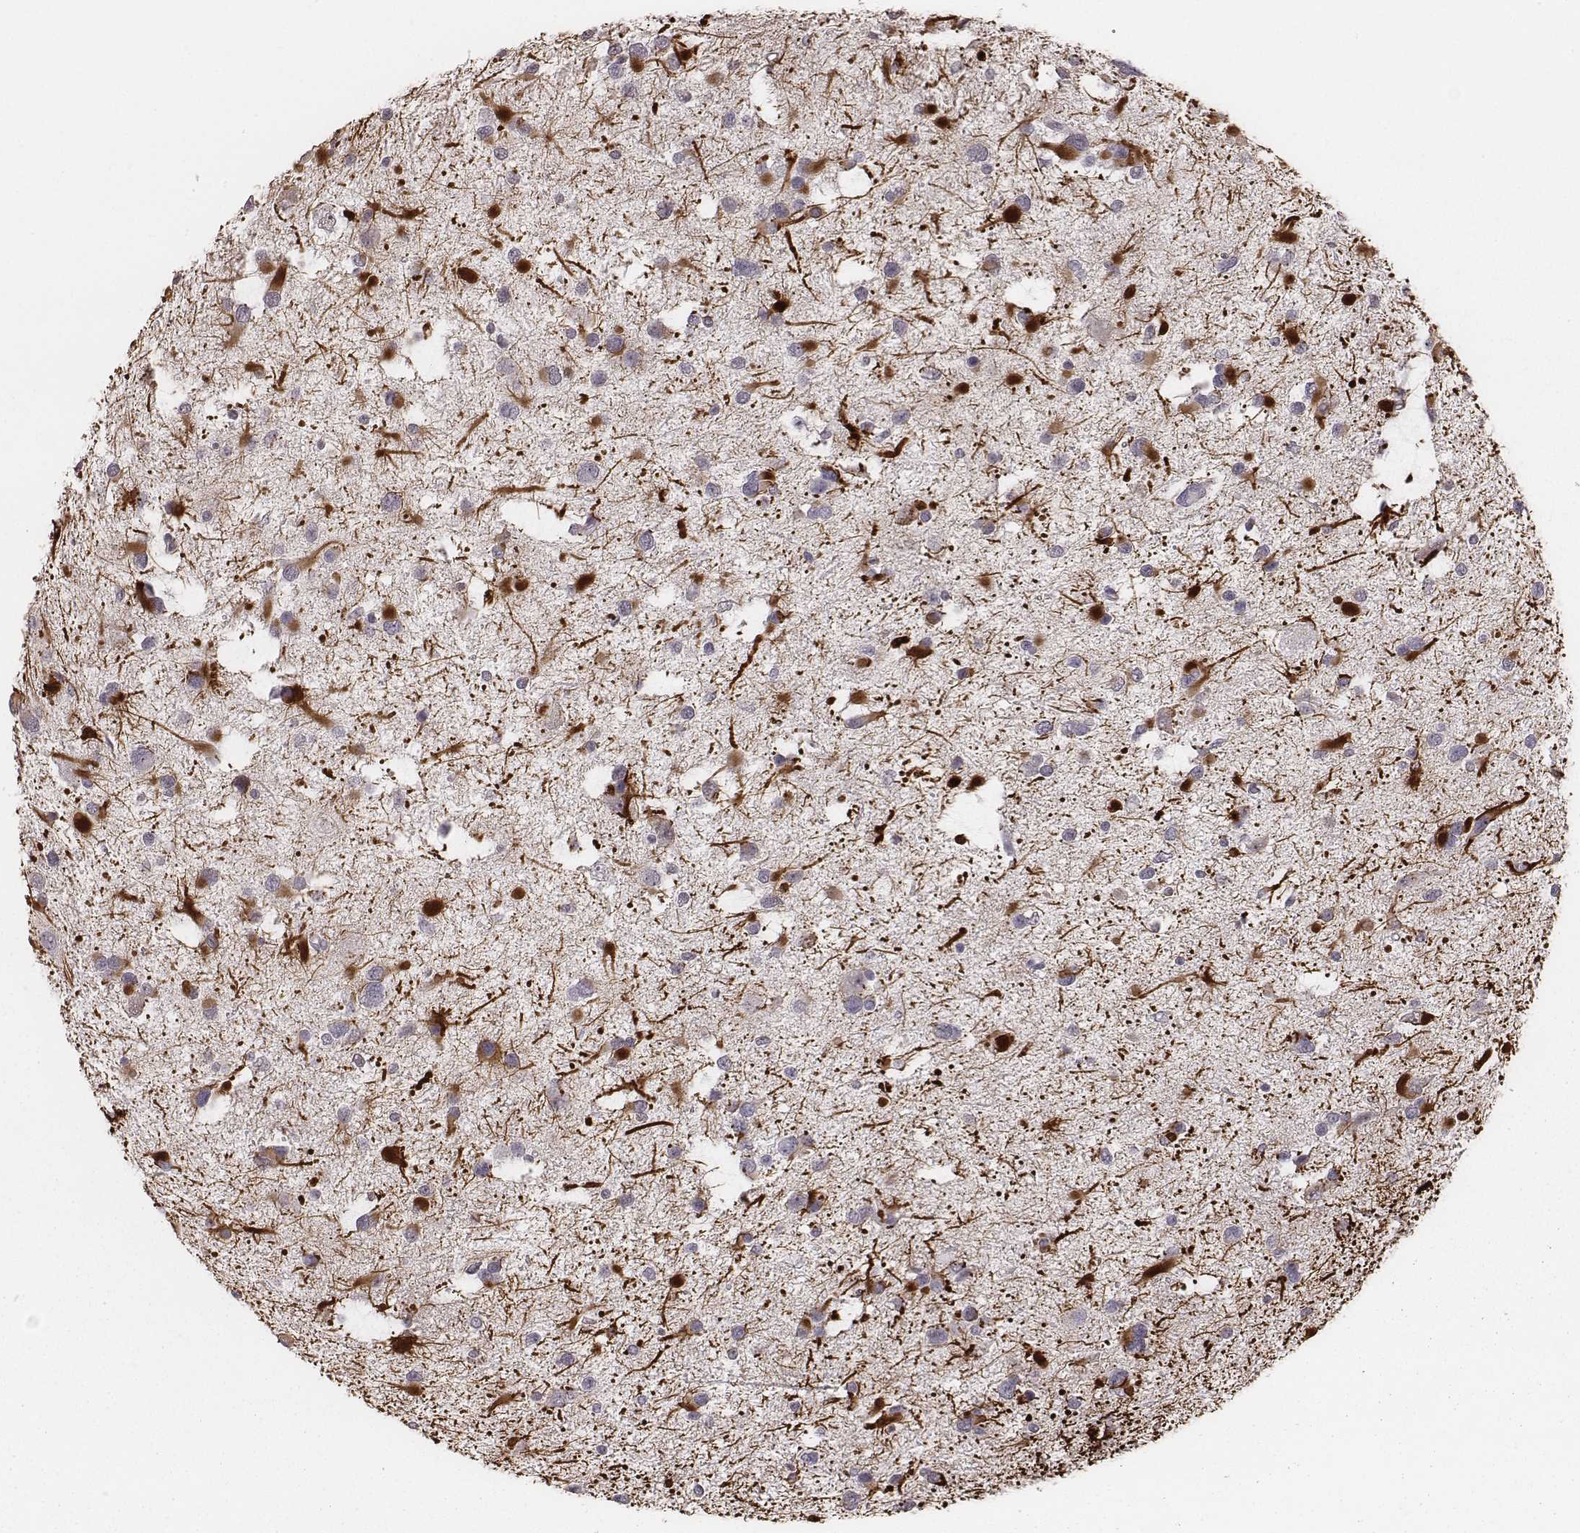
{"staining": {"intensity": "moderate", "quantity": "<25%", "location": "cytoplasmic/membranous"}, "tissue": "glioma", "cell_type": "Tumor cells", "image_type": "cancer", "snomed": [{"axis": "morphology", "description": "Glioma, malignant, Low grade"}, {"axis": "topography", "description": "Brain"}], "caption": "This is a histology image of immunohistochemistry (IHC) staining of malignant low-grade glioma, which shows moderate staining in the cytoplasmic/membranous of tumor cells.", "gene": "SLC7A4", "patient": {"sex": "female", "age": 32}}